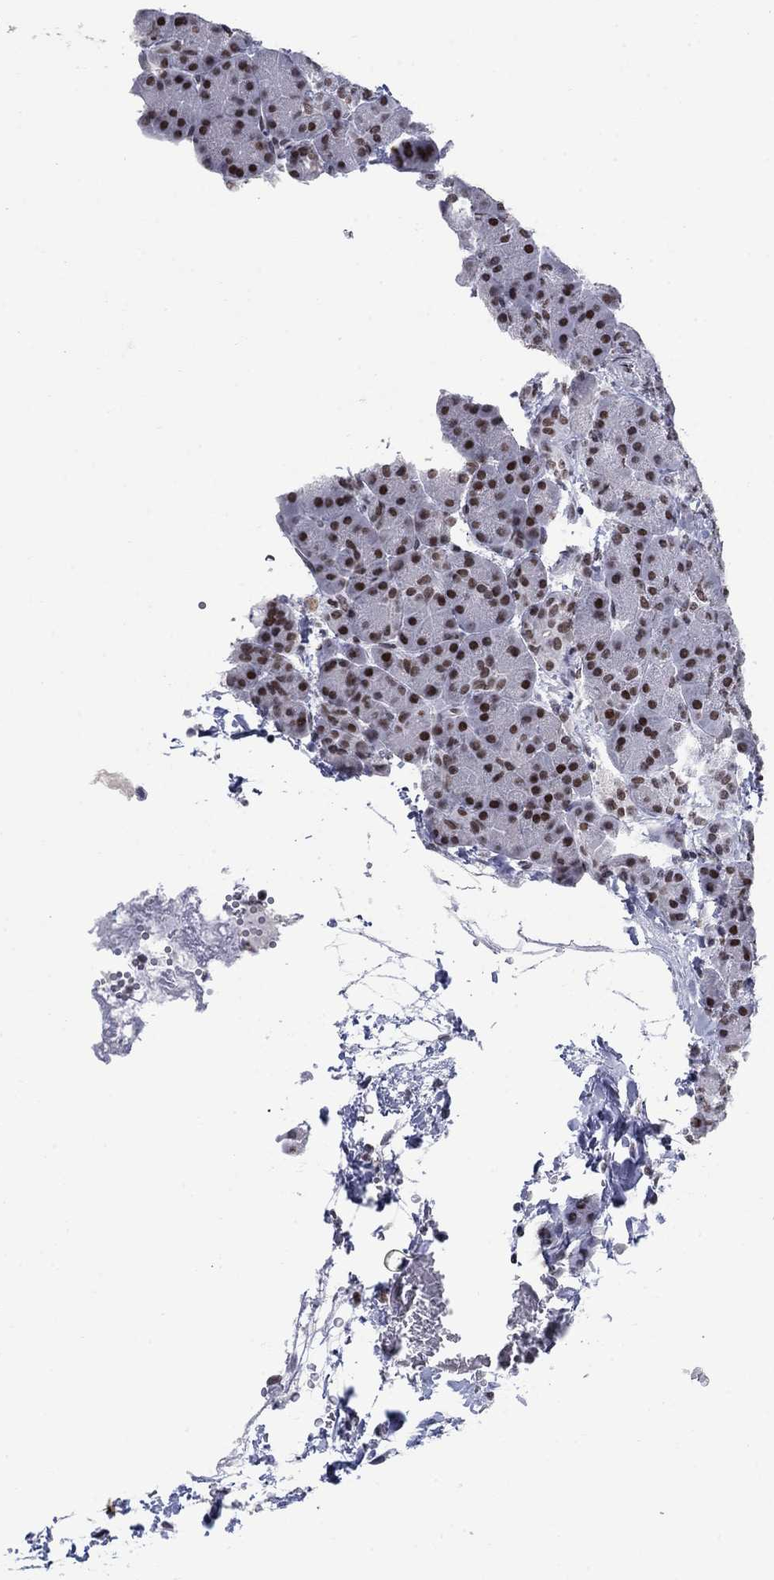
{"staining": {"intensity": "strong", "quantity": "25%-75%", "location": "nuclear"}, "tissue": "pancreas", "cell_type": "Exocrine glandular cells", "image_type": "normal", "snomed": [{"axis": "morphology", "description": "Normal tissue, NOS"}, {"axis": "topography", "description": "Pancreas"}], "caption": "An immunohistochemistry histopathology image of unremarkable tissue is shown. Protein staining in brown highlights strong nuclear positivity in pancreas within exocrine glandular cells.", "gene": "NPAS3", "patient": {"sex": "female", "age": 63}}